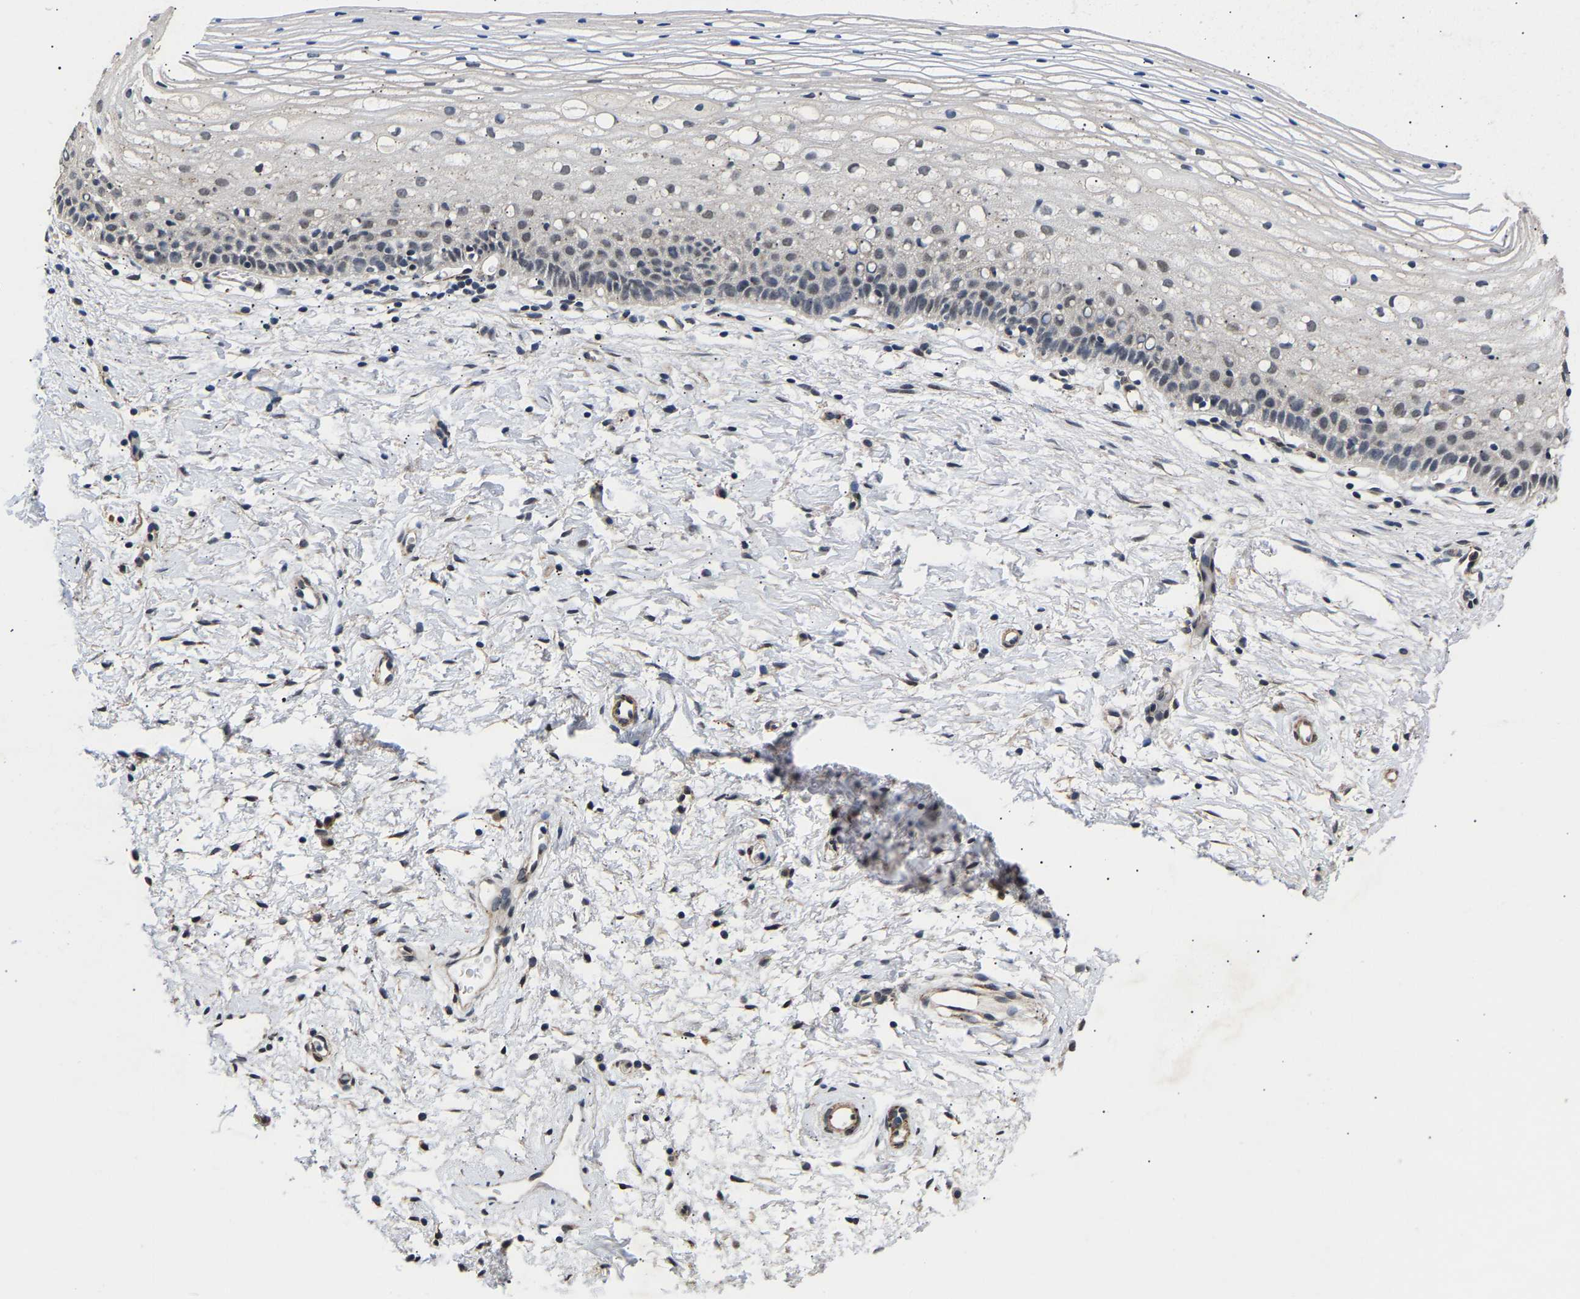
{"staining": {"intensity": "negative", "quantity": "none", "location": "none"}, "tissue": "cervix", "cell_type": "Squamous epithelial cells", "image_type": "normal", "snomed": [{"axis": "morphology", "description": "Normal tissue, NOS"}, {"axis": "topography", "description": "Cervix"}], "caption": "The micrograph displays no staining of squamous epithelial cells in benign cervix. Nuclei are stained in blue.", "gene": "METTL16", "patient": {"sex": "female", "age": 72}}